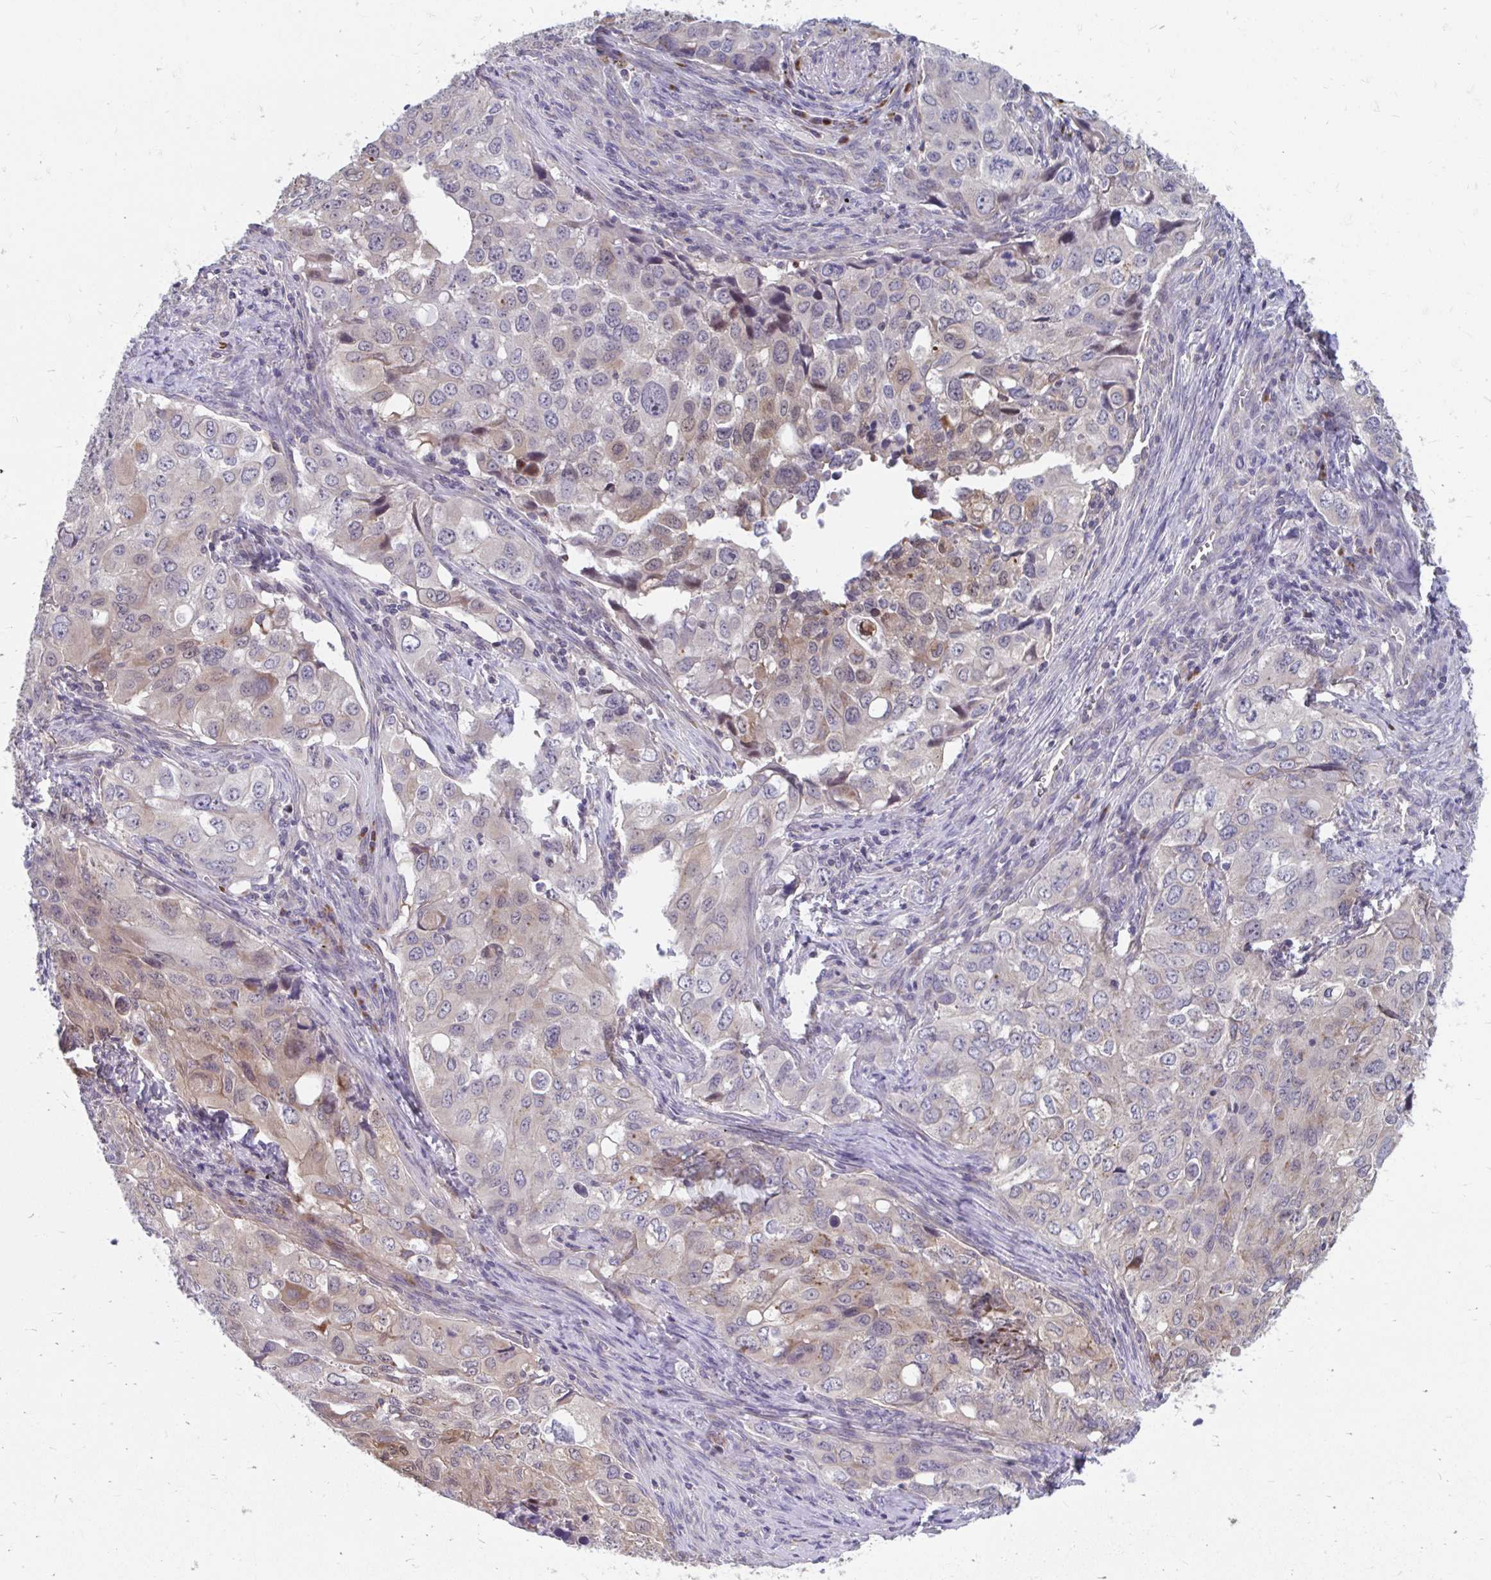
{"staining": {"intensity": "weak", "quantity": "<25%", "location": "cytoplasmic/membranous"}, "tissue": "lung cancer", "cell_type": "Tumor cells", "image_type": "cancer", "snomed": [{"axis": "morphology", "description": "Adenocarcinoma, NOS"}, {"axis": "morphology", "description": "Adenocarcinoma, metastatic, NOS"}, {"axis": "topography", "description": "Lymph node"}, {"axis": "topography", "description": "Lung"}], "caption": "This is an immunohistochemistry image of human metastatic adenocarcinoma (lung). There is no positivity in tumor cells.", "gene": "PABIR3", "patient": {"sex": "female", "age": 42}}